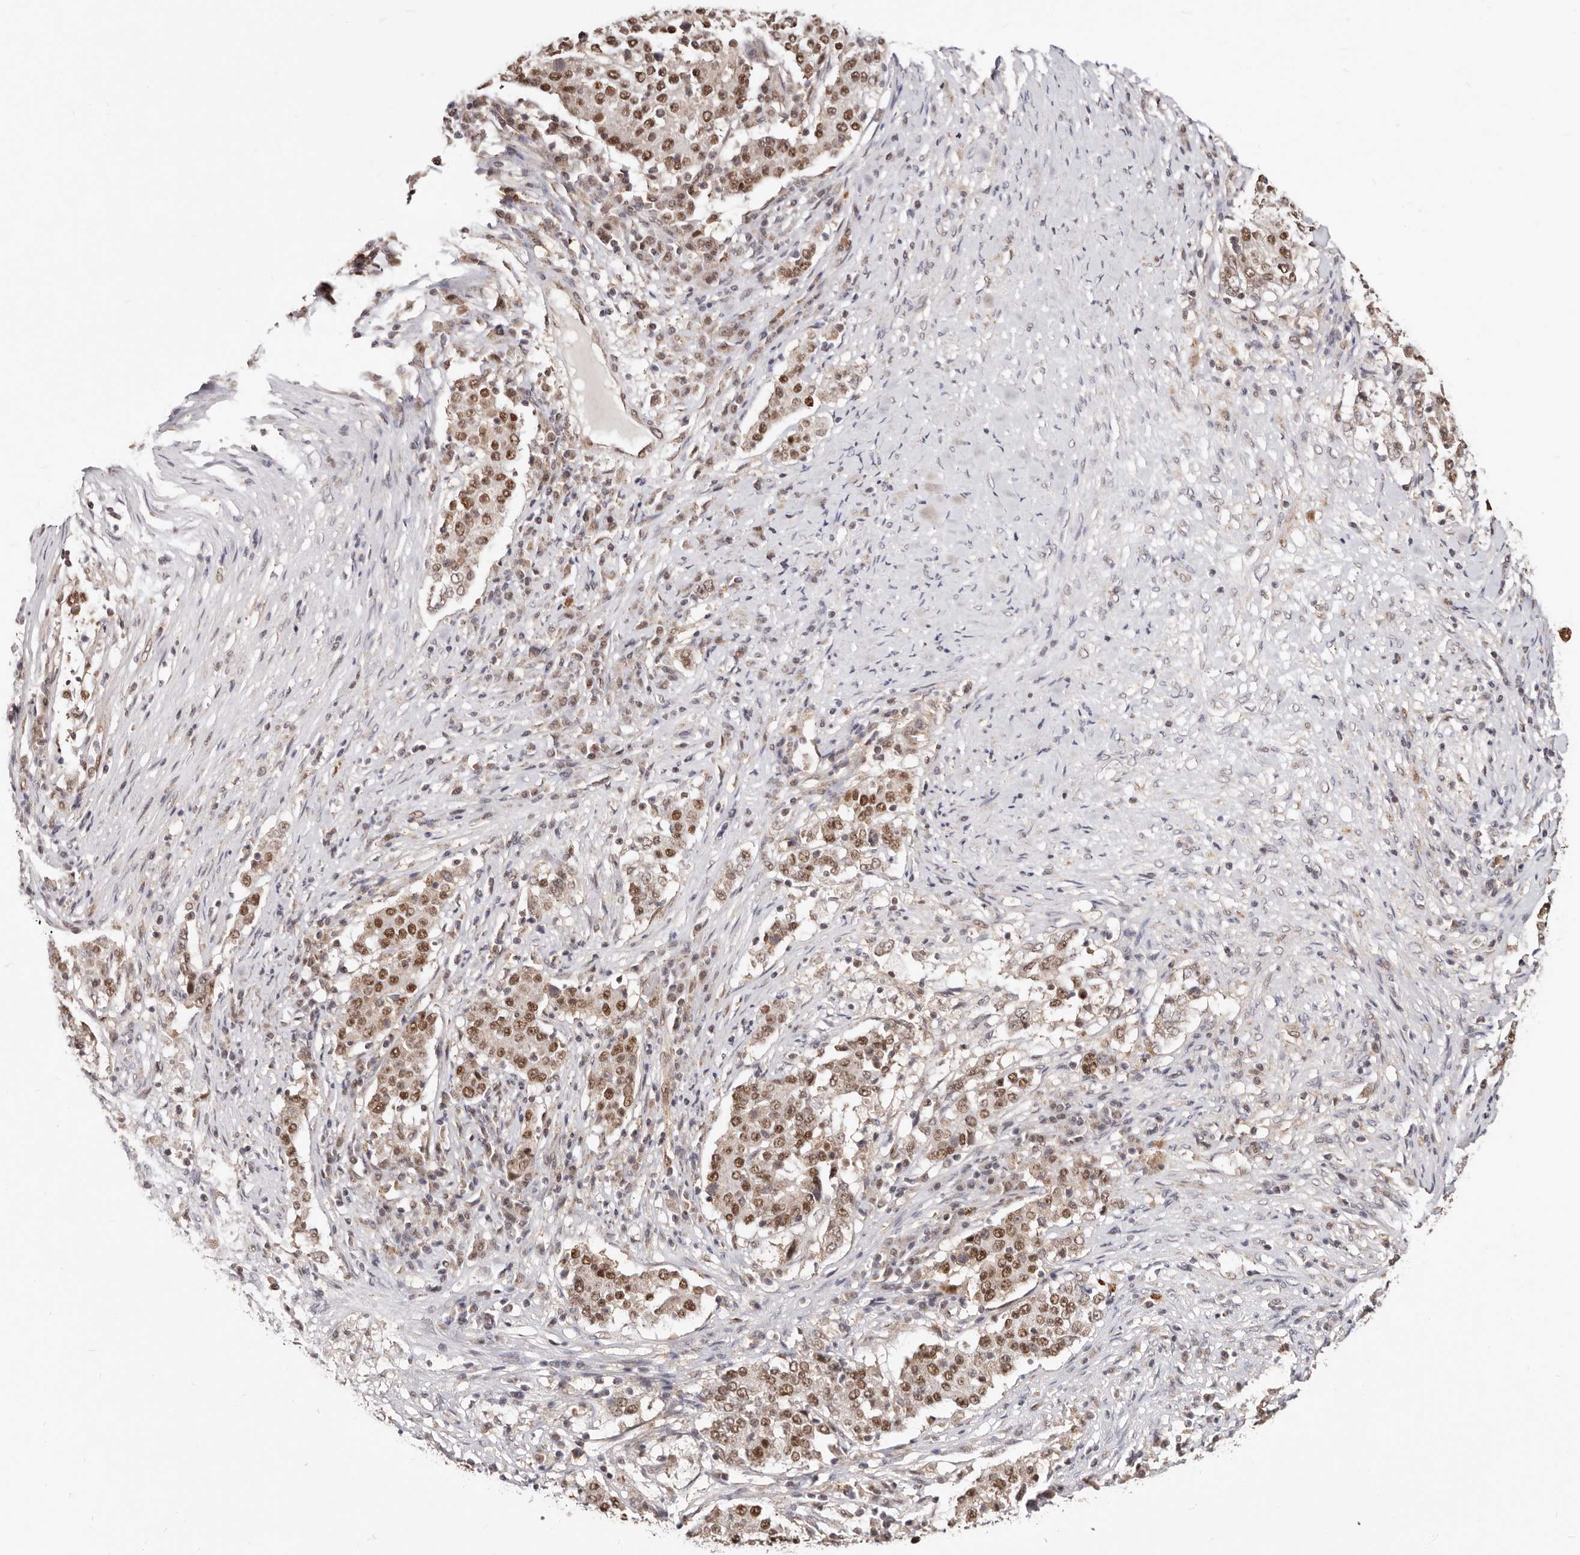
{"staining": {"intensity": "strong", "quantity": ">75%", "location": "nuclear"}, "tissue": "stomach cancer", "cell_type": "Tumor cells", "image_type": "cancer", "snomed": [{"axis": "morphology", "description": "Adenocarcinoma, NOS"}, {"axis": "topography", "description": "Stomach"}], "caption": "The immunohistochemical stain labels strong nuclear positivity in tumor cells of stomach cancer (adenocarcinoma) tissue.", "gene": "SEC14L1", "patient": {"sex": "male", "age": 59}}